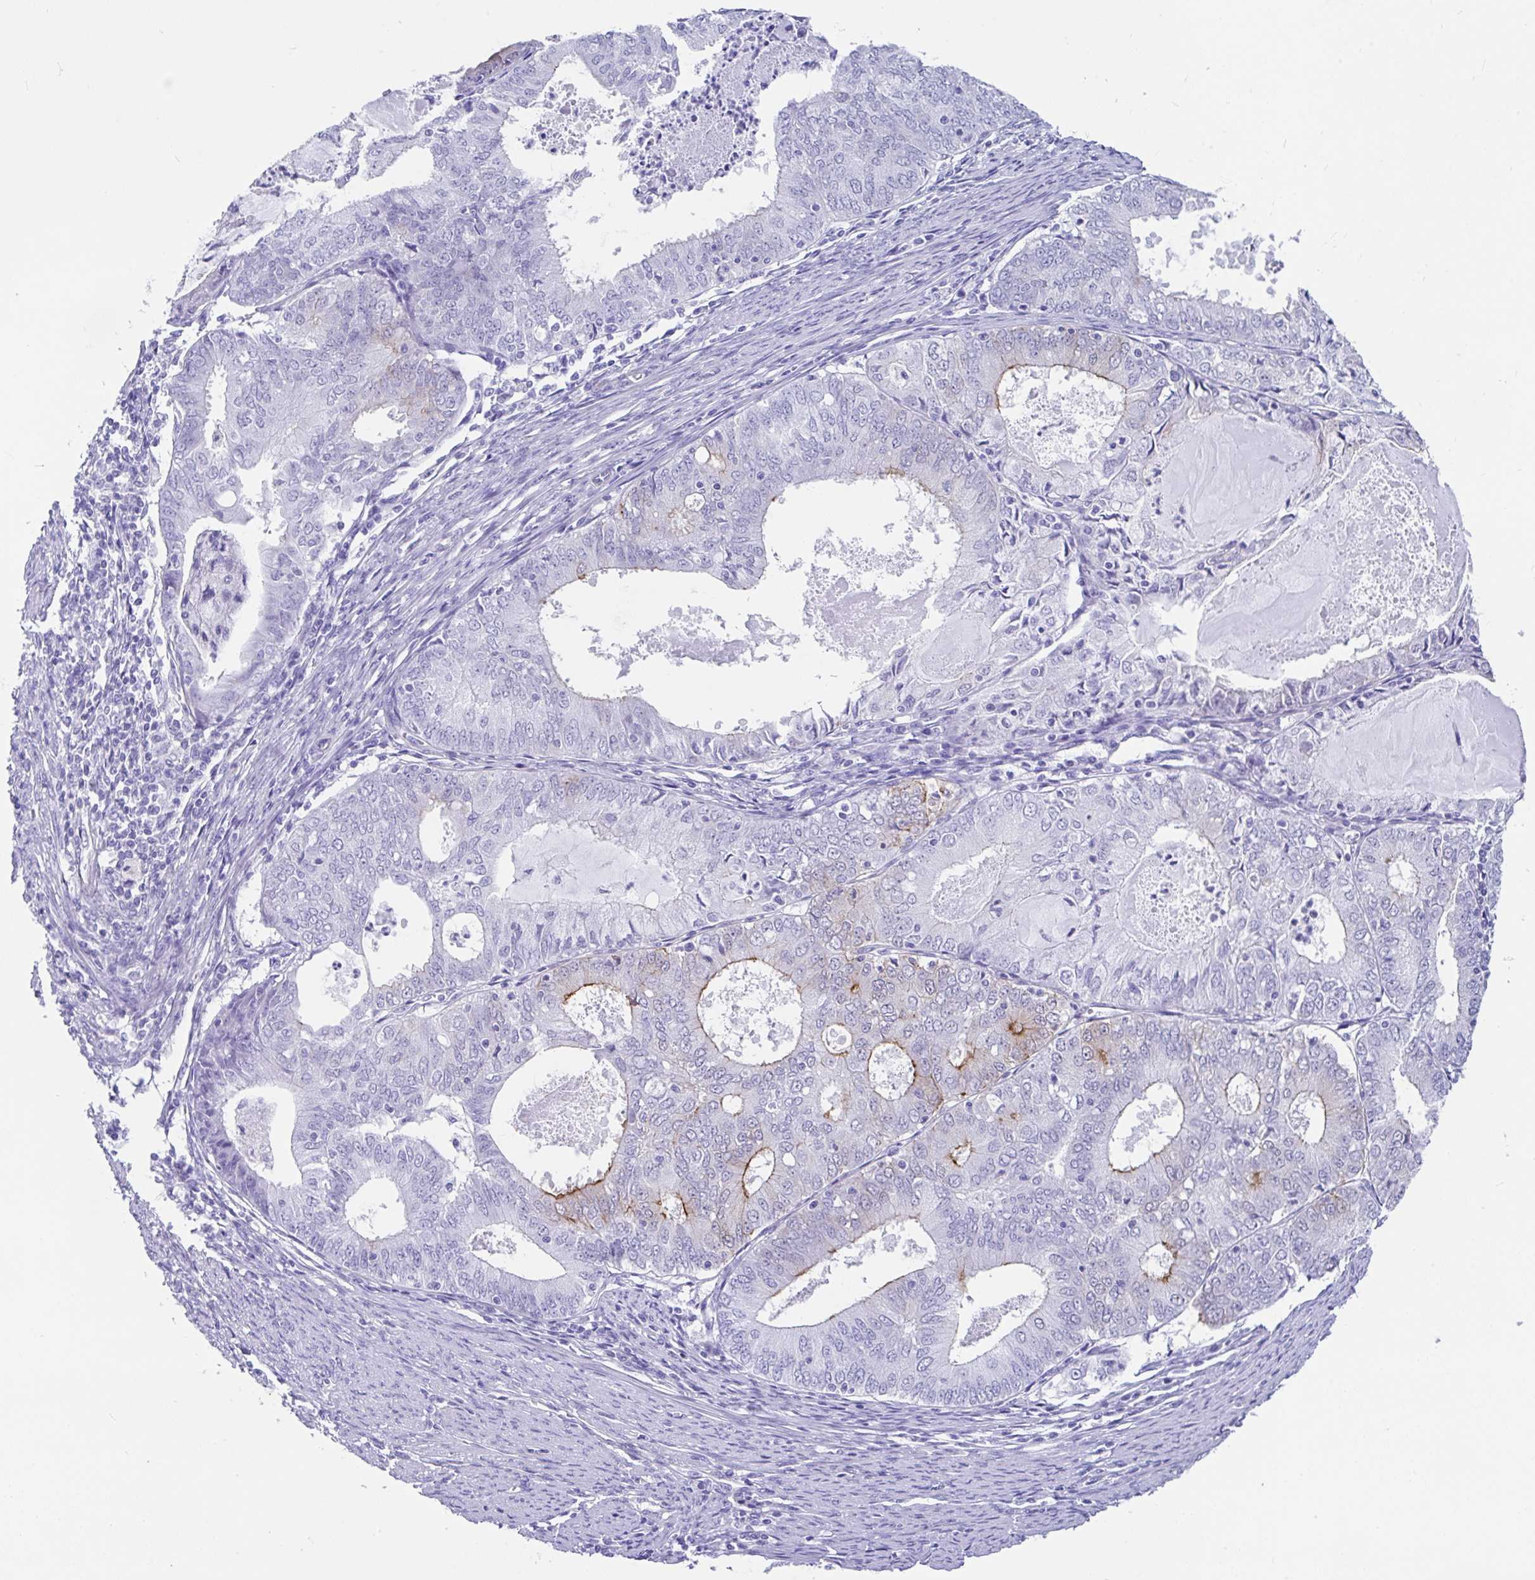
{"staining": {"intensity": "moderate", "quantity": "<25%", "location": "cytoplasmic/membranous"}, "tissue": "endometrial cancer", "cell_type": "Tumor cells", "image_type": "cancer", "snomed": [{"axis": "morphology", "description": "Adenocarcinoma, NOS"}, {"axis": "topography", "description": "Endometrium"}], "caption": "Moderate cytoplasmic/membranous protein positivity is present in about <25% of tumor cells in adenocarcinoma (endometrial).", "gene": "FAM107A", "patient": {"sex": "female", "age": 57}}